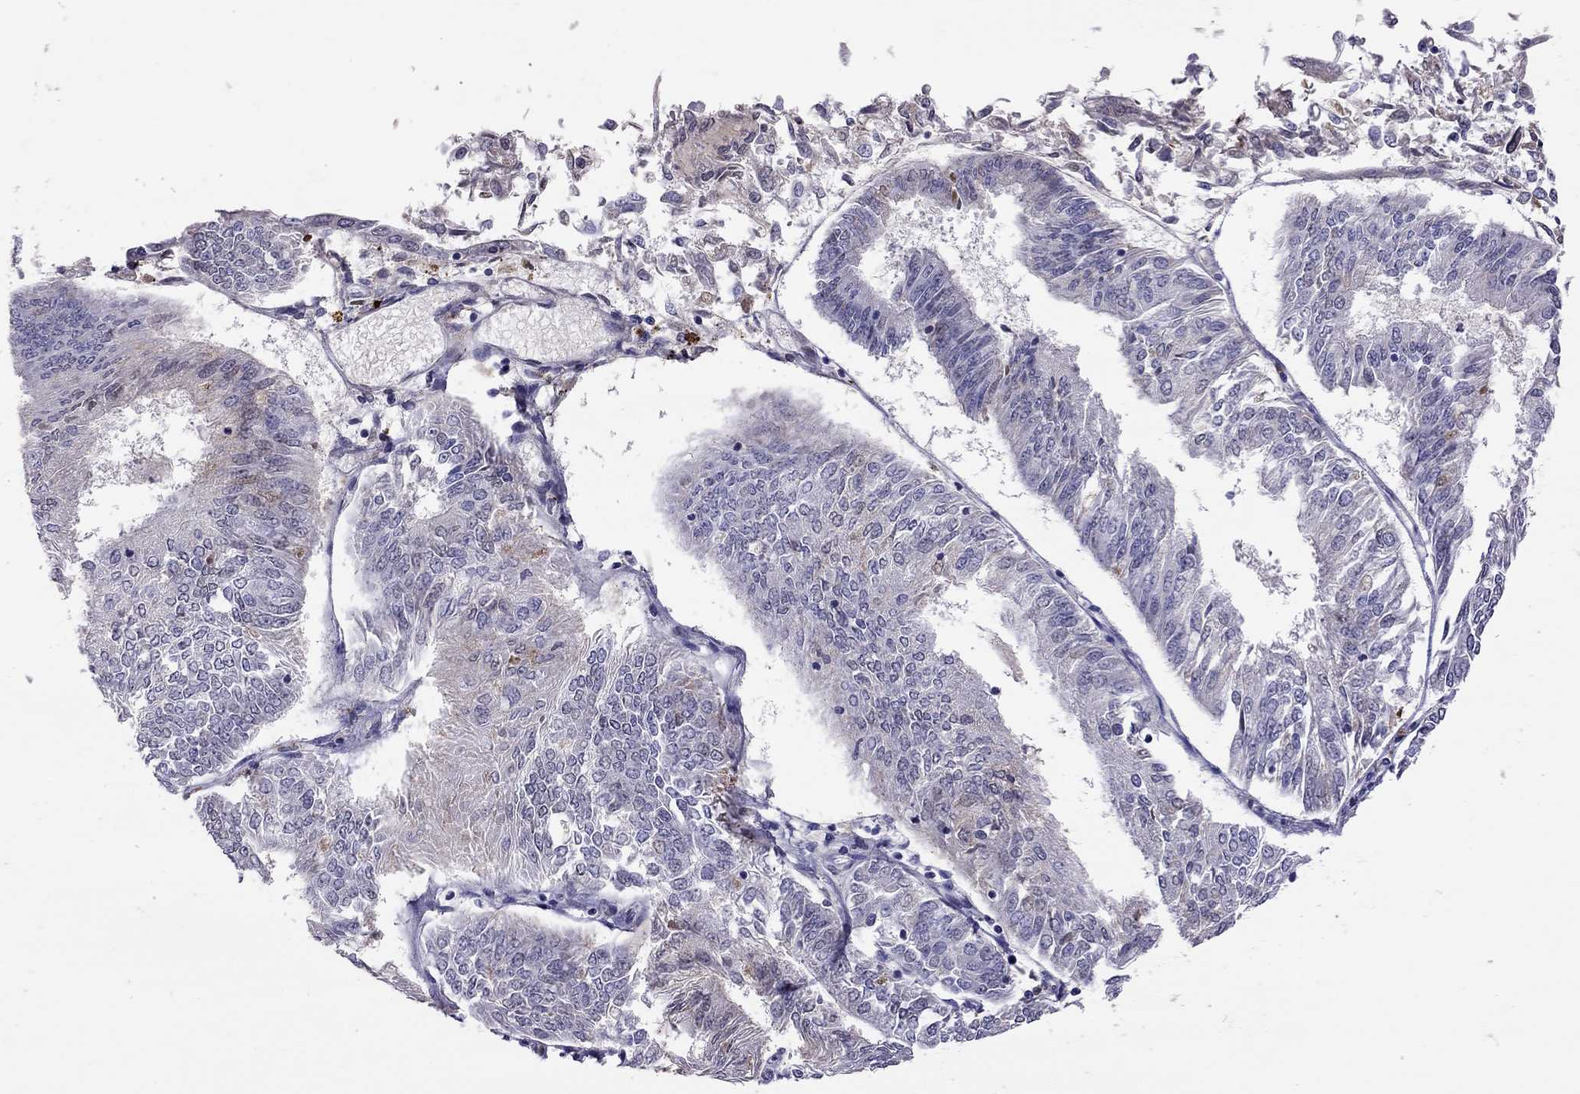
{"staining": {"intensity": "negative", "quantity": "none", "location": "none"}, "tissue": "endometrial cancer", "cell_type": "Tumor cells", "image_type": "cancer", "snomed": [{"axis": "morphology", "description": "Adenocarcinoma, NOS"}, {"axis": "topography", "description": "Endometrium"}], "caption": "Immunohistochemical staining of human adenocarcinoma (endometrial) displays no significant positivity in tumor cells. (DAB (3,3'-diaminobenzidine) IHC with hematoxylin counter stain).", "gene": "SERPINA3", "patient": {"sex": "female", "age": 58}}